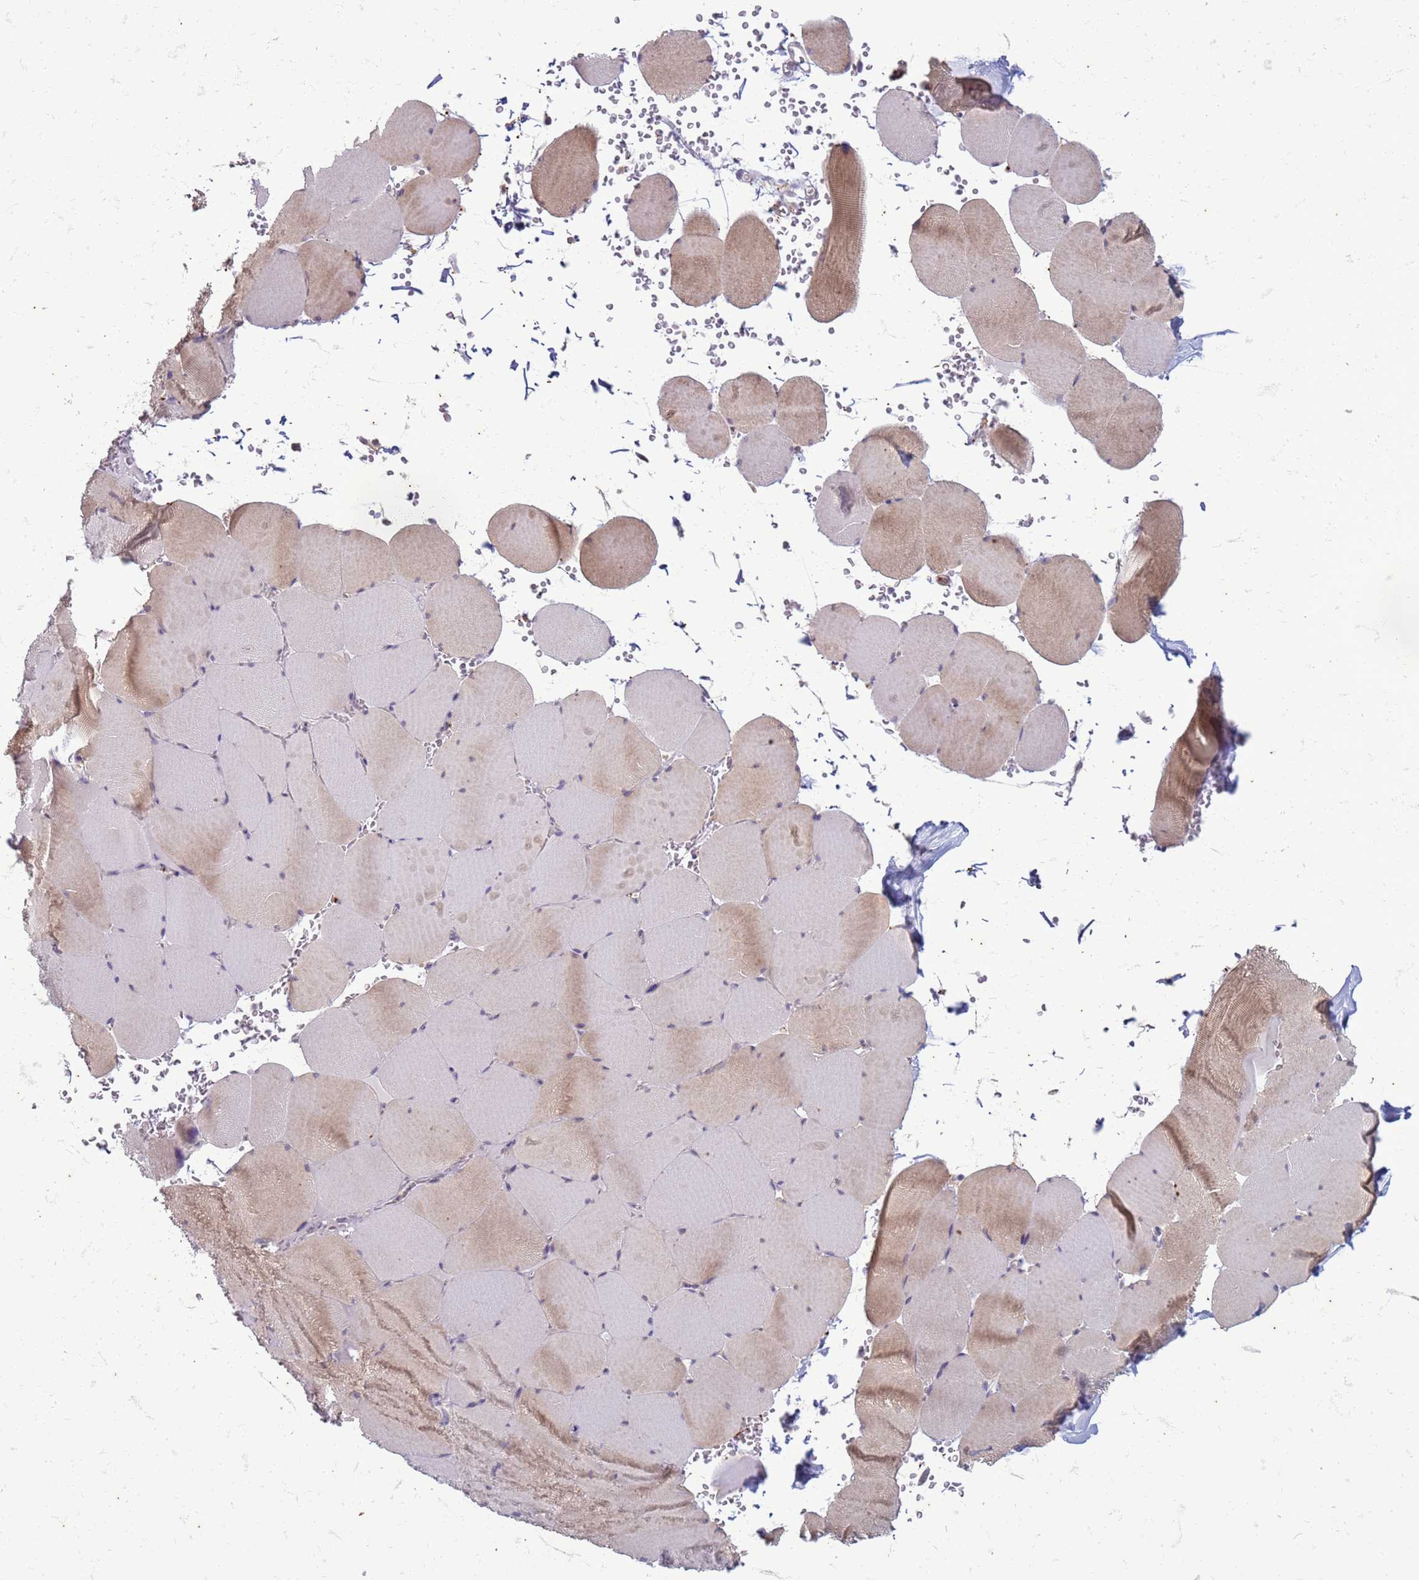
{"staining": {"intensity": "weak", "quantity": "25%-75%", "location": "cytoplasmic/membranous"}, "tissue": "skeletal muscle", "cell_type": "Myocytes", "image_type": "normal", "snomed": [{"axis": "morphology", "description": "Normal tissue, NOS"}, {"axis": "topography", "description": "Skeletal muscle"}, {"axis": "topography", "description": "Head-Neck"}], "caption": "Skeletal muscle stained for a protein (brown) reveals weak cytoplasmic/membranous positive staining in about 25%-75% of myocytes.", "gene": "SLC15A3", "patient": {"sex": "male", "age": 66}}